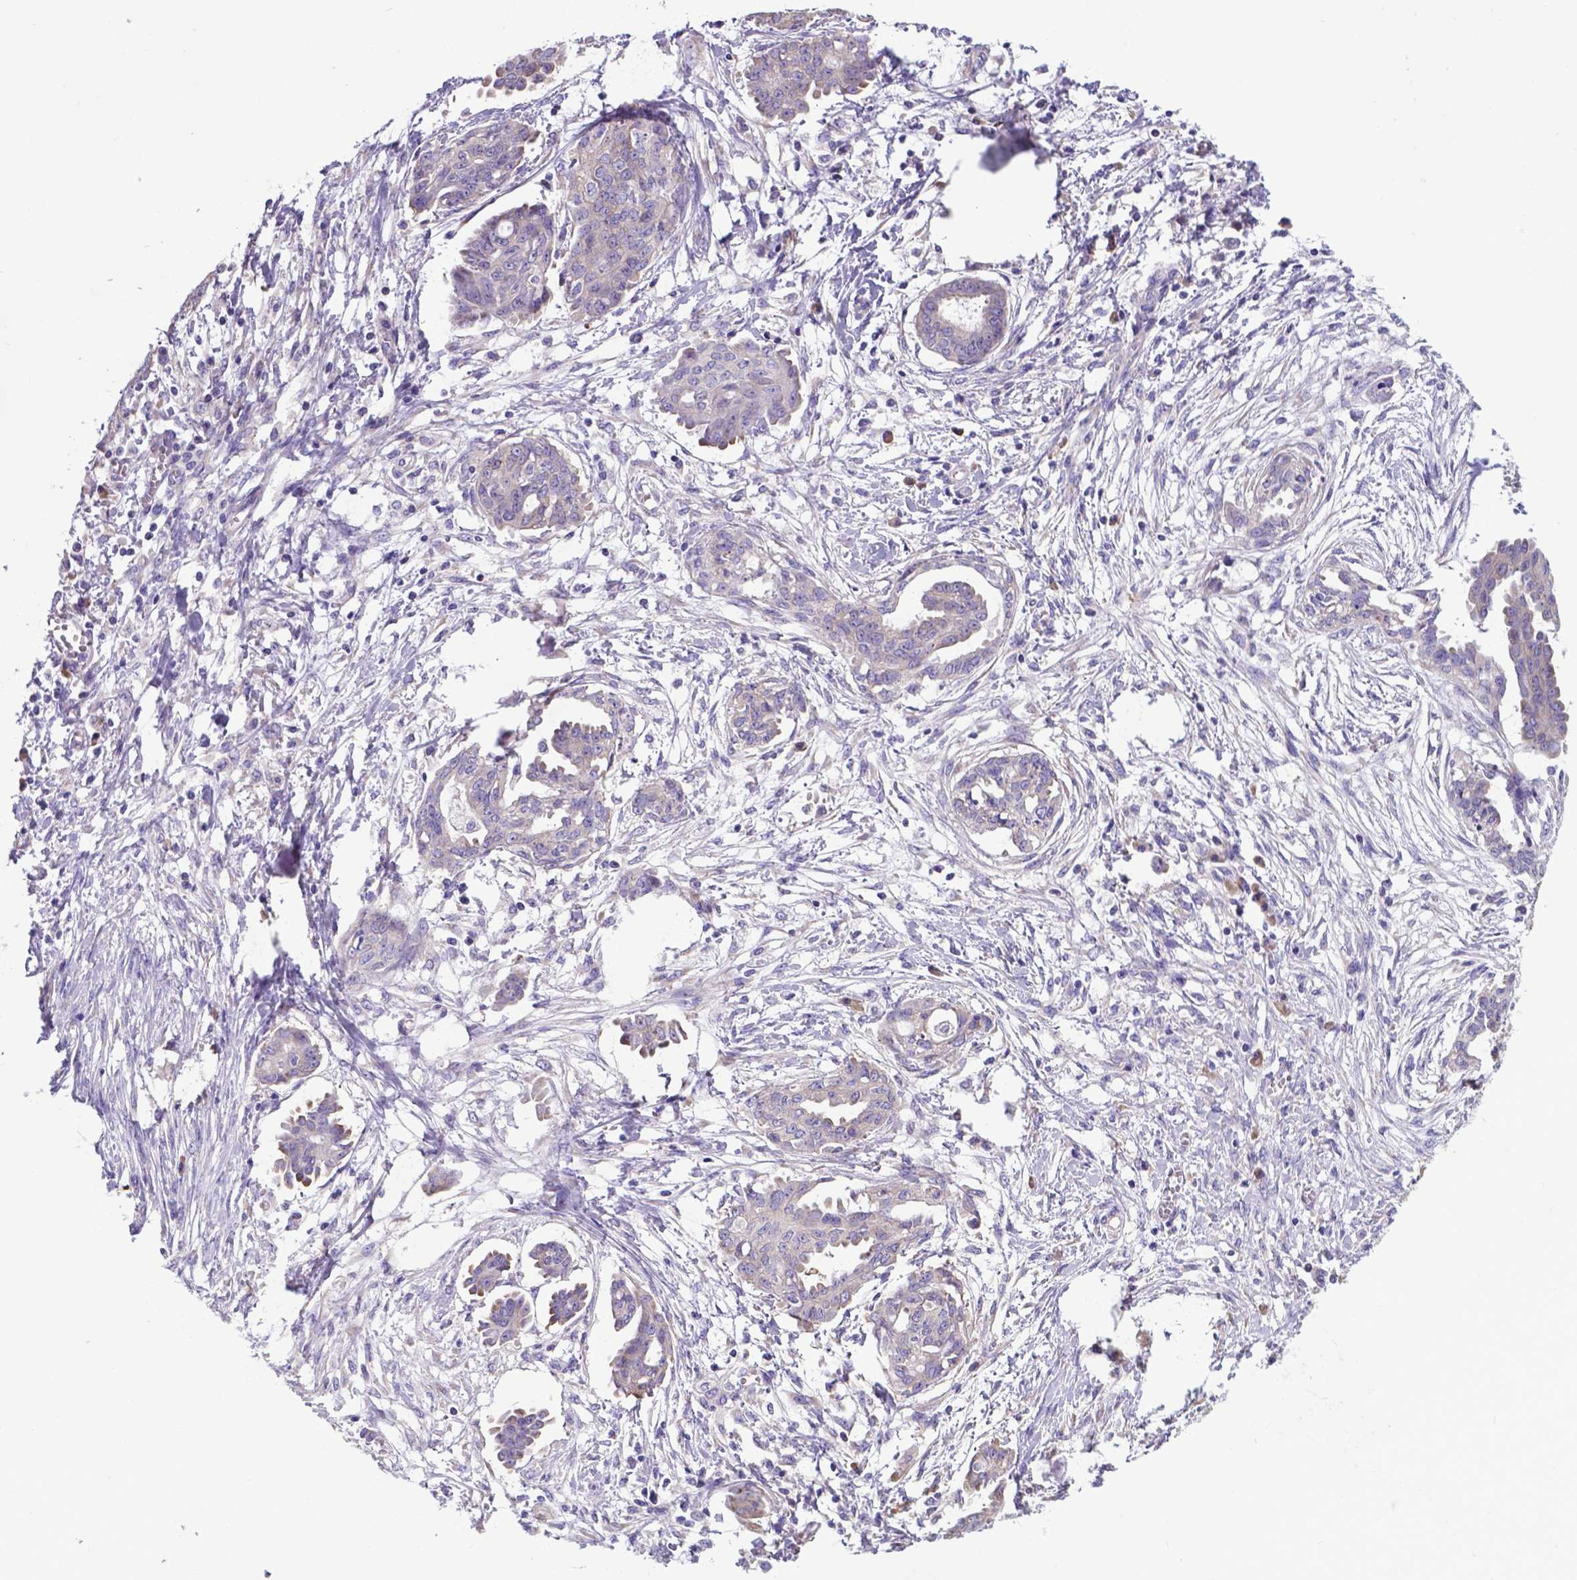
{"staining": {"intensity": "weak", "quantity": "25%-75%", "location": "cytoplasmic/membranous"}, "tissue": "ovarian cancer", "cell_type": "Tumor cells", "image_type": "cancer", "snomed": [{"axis": "morphology", "description": "Cystadenocarcinoma, serous, NOS"}, {"axis": "topography", "description": "Ovary"}], "caption": "Human ovarian serous cystadenocarcinoma stained with a brown dye displays weak cytoplasmic/membranous positive staining in about 25%-75% of tumor cells.", "gene": "RPL6", "patient": {"sex": "female", "age": 71}}